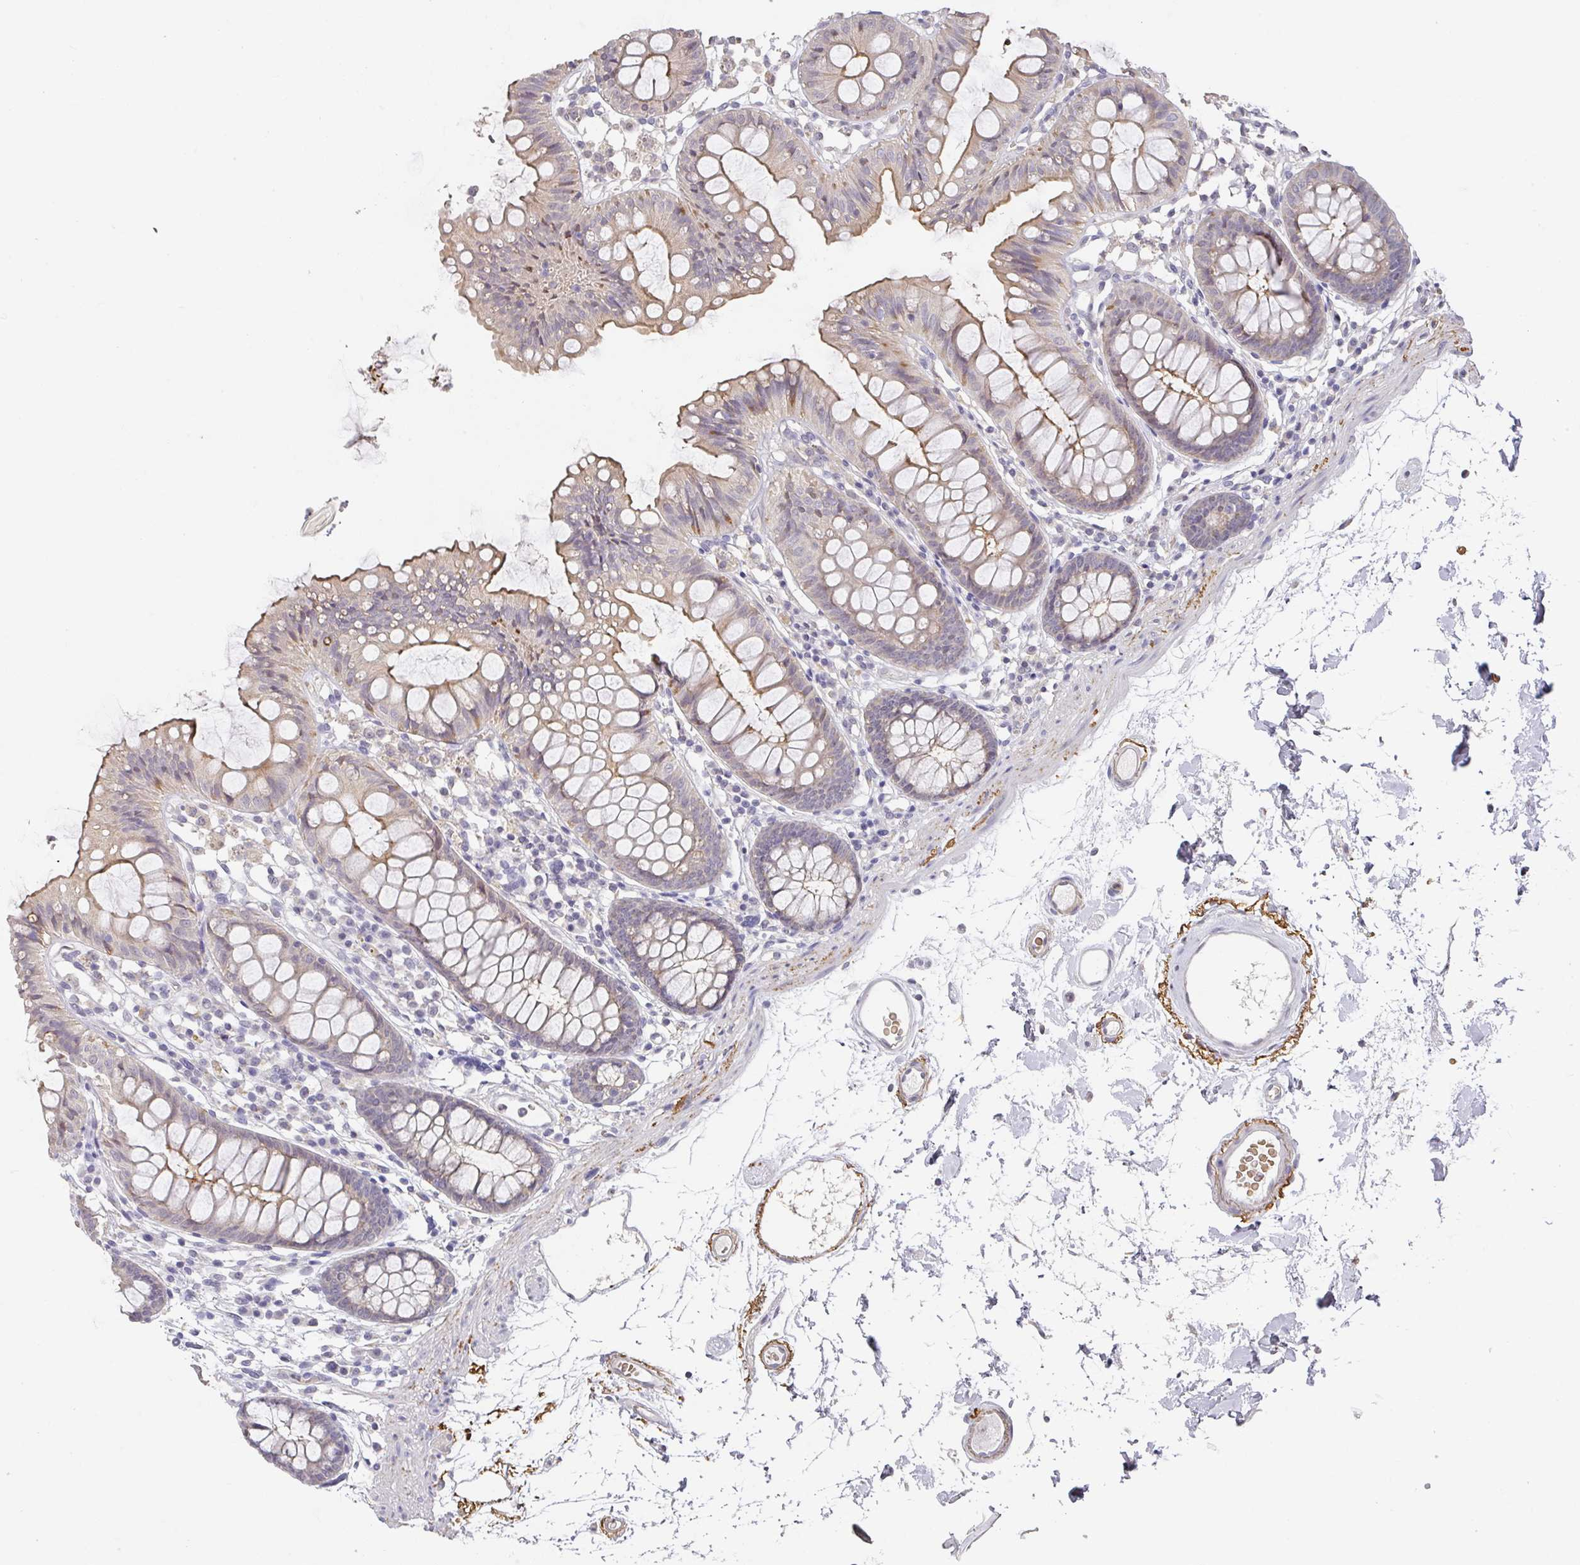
{"staining": {"intensity": "negative", "quantity": "none", "location": "none"}, "tissue": "colon", "cell_type": "Endothelial cells", "image_type": "normal", "snomed": [{"axis": "morphology", "description": "Normal tissue, NOS"}, {"axis": "topography", "description": "Colon"}], "caption": "IHC image of unremarkable colon stained for a protein (brown), which exhibits no positivity in endothelial cells.", "gene": "FOXN4", "patient": {"sex": "female", "age": 84}}